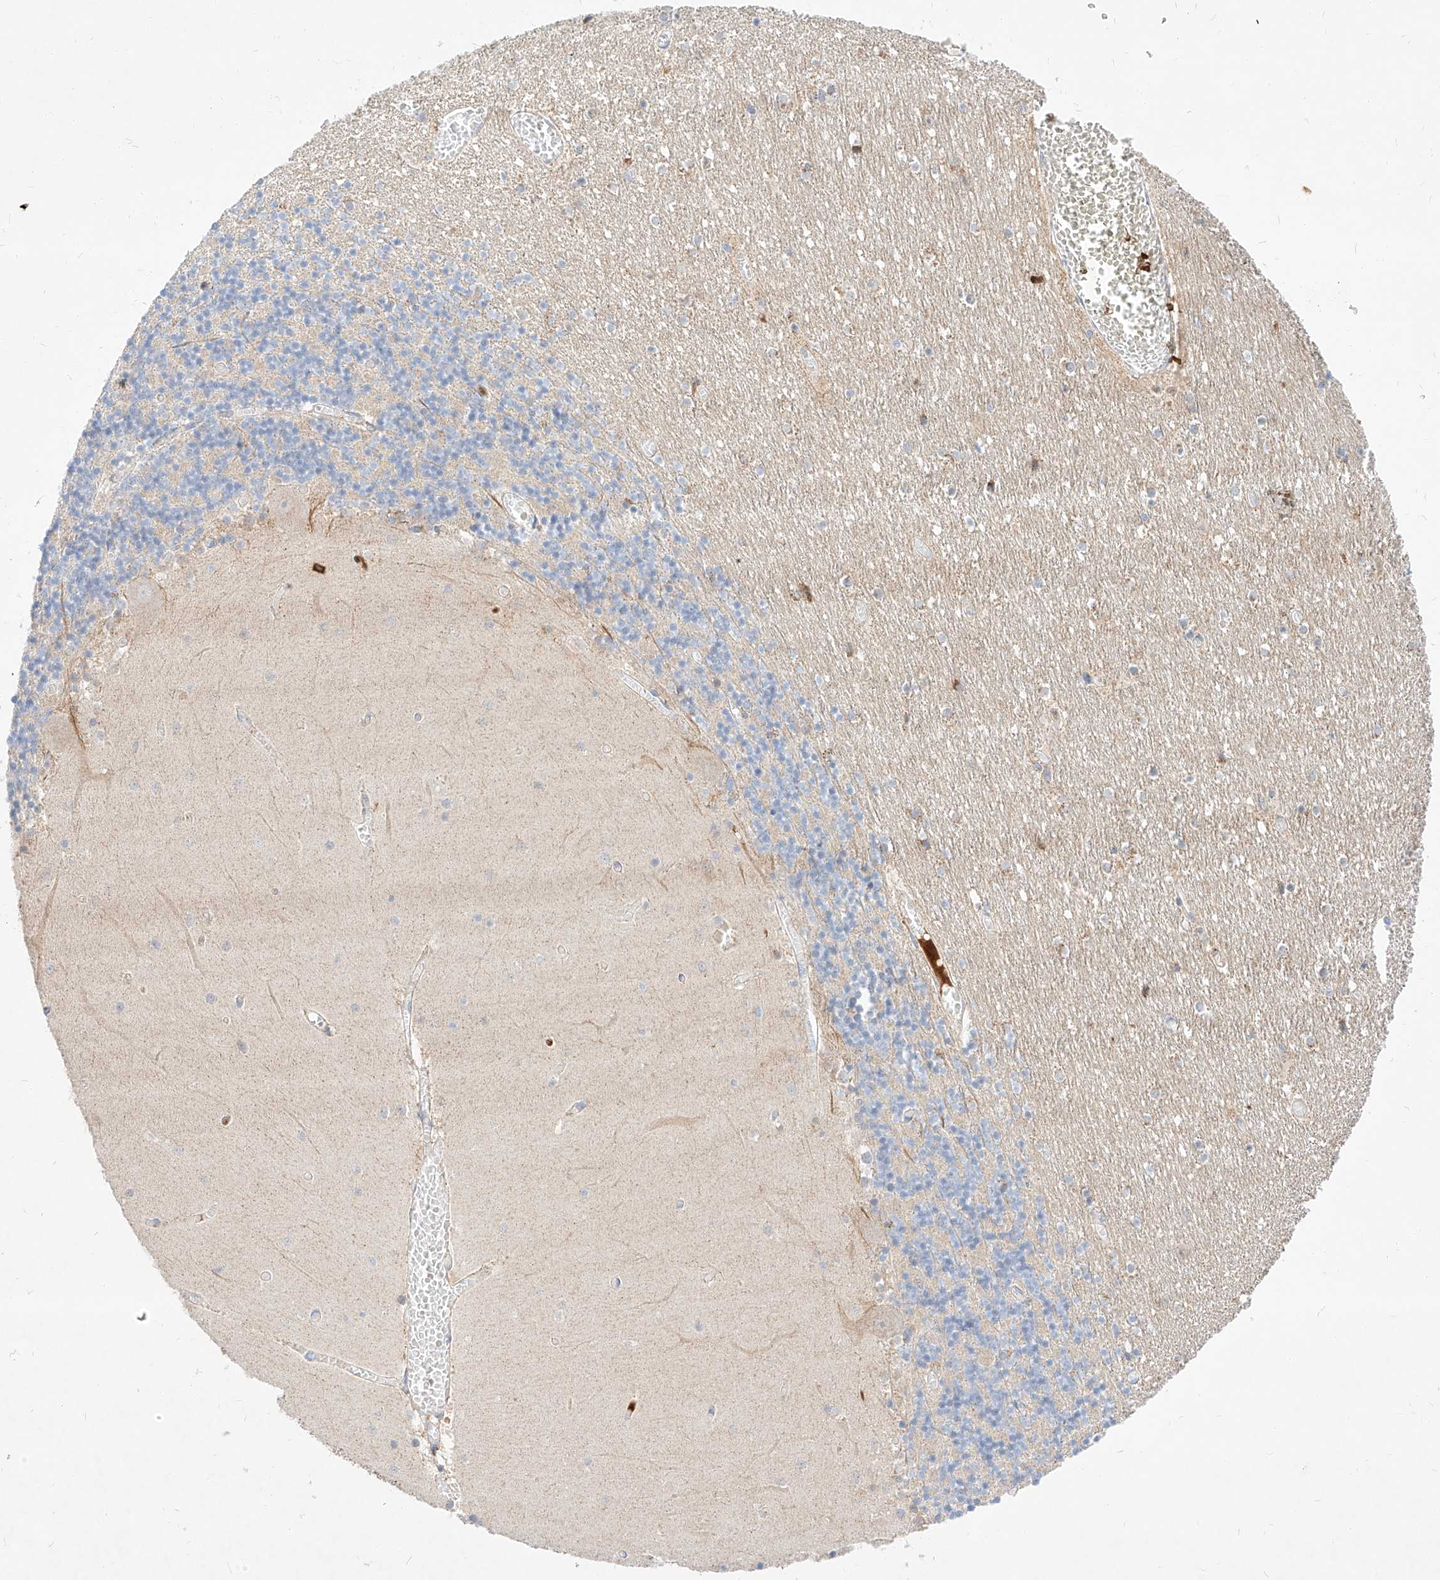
{"staining": {"intensity": "moderate", "quantity": "<25%", "location": "cytoplasmic/membranous"}, "tissue": "cerebellum", "cell_type": "Cells in granular layer", "image_type": "normal", "snomed": [{"axis": "morphology", "description": "Normal tissue, NOS"}, {"axis": "topography", "description": "Cerebellum"}], "caption": "The immunohistochemical stain shows moderate cytoplasmic/membranous staining in cells in granular layer of benign cerebellum.", "gene": "OSGEPL1", "patient": {"sex": "female", "age": 28}}